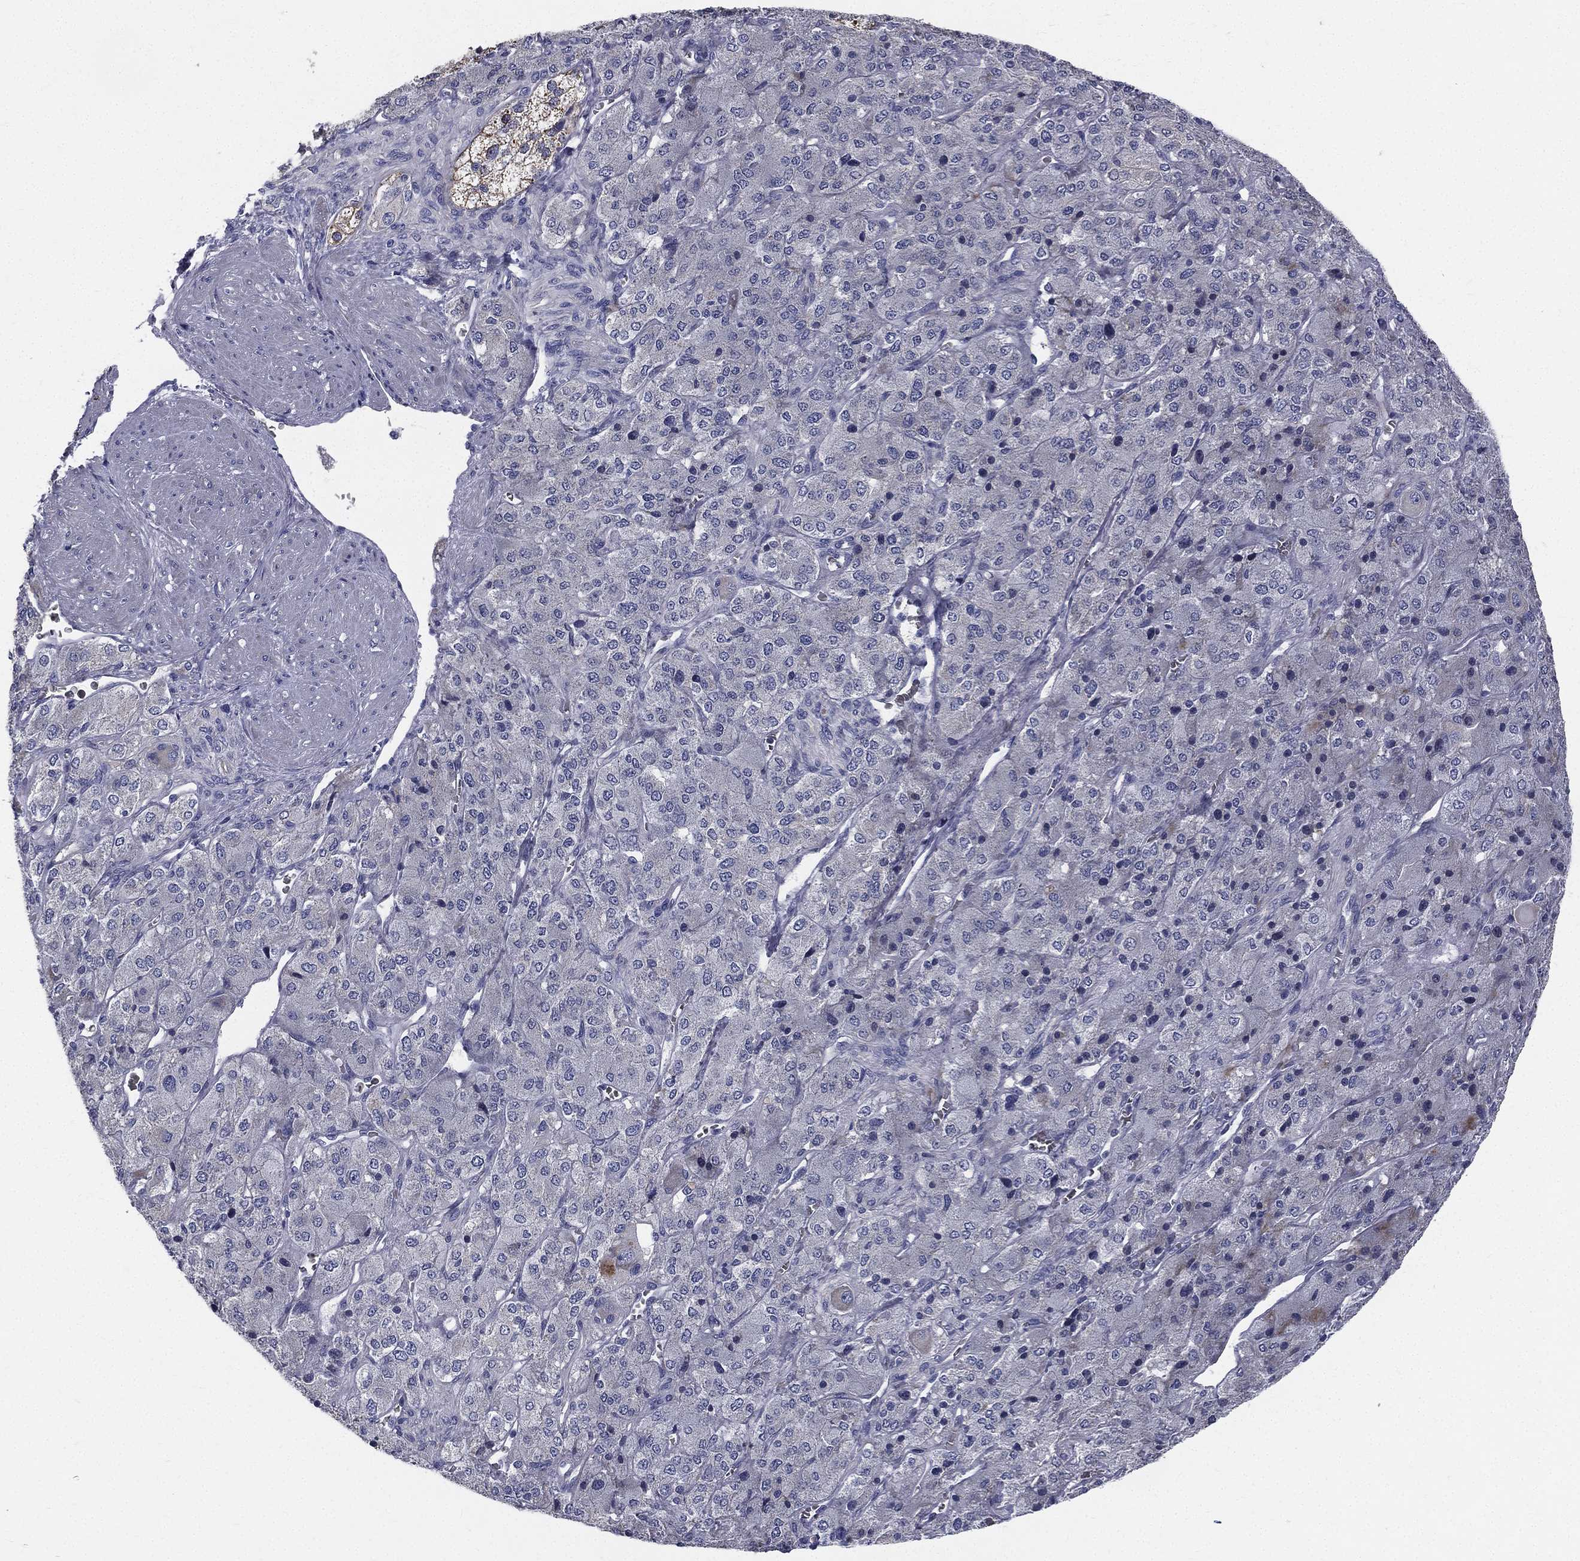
{"staining": {"intensity": "strong", "quantity": "25%-75%", "location": "cytoplasmic/membranous"}, "tissue": "adrenal gland", "cell_type": "Glandular cells", "image_type": "normal", "snomed": [{"axis": "morphology", "description": "Normal tissue, NOS"}, {"axis": "topography", "description": "Adrenal gland"}], "caption": "Glandular cells exhibit high levels of strong cytoplasmic/membranous expression in about 25%-75% of cells in unremarkable adrenal gland. Using DAB (brown) and hematoxylin (blue) stains, captured at high magnification using brightfield microscopy.", "gene": "PWWP3A", "patient": {"sex": "female", "age": 60}}